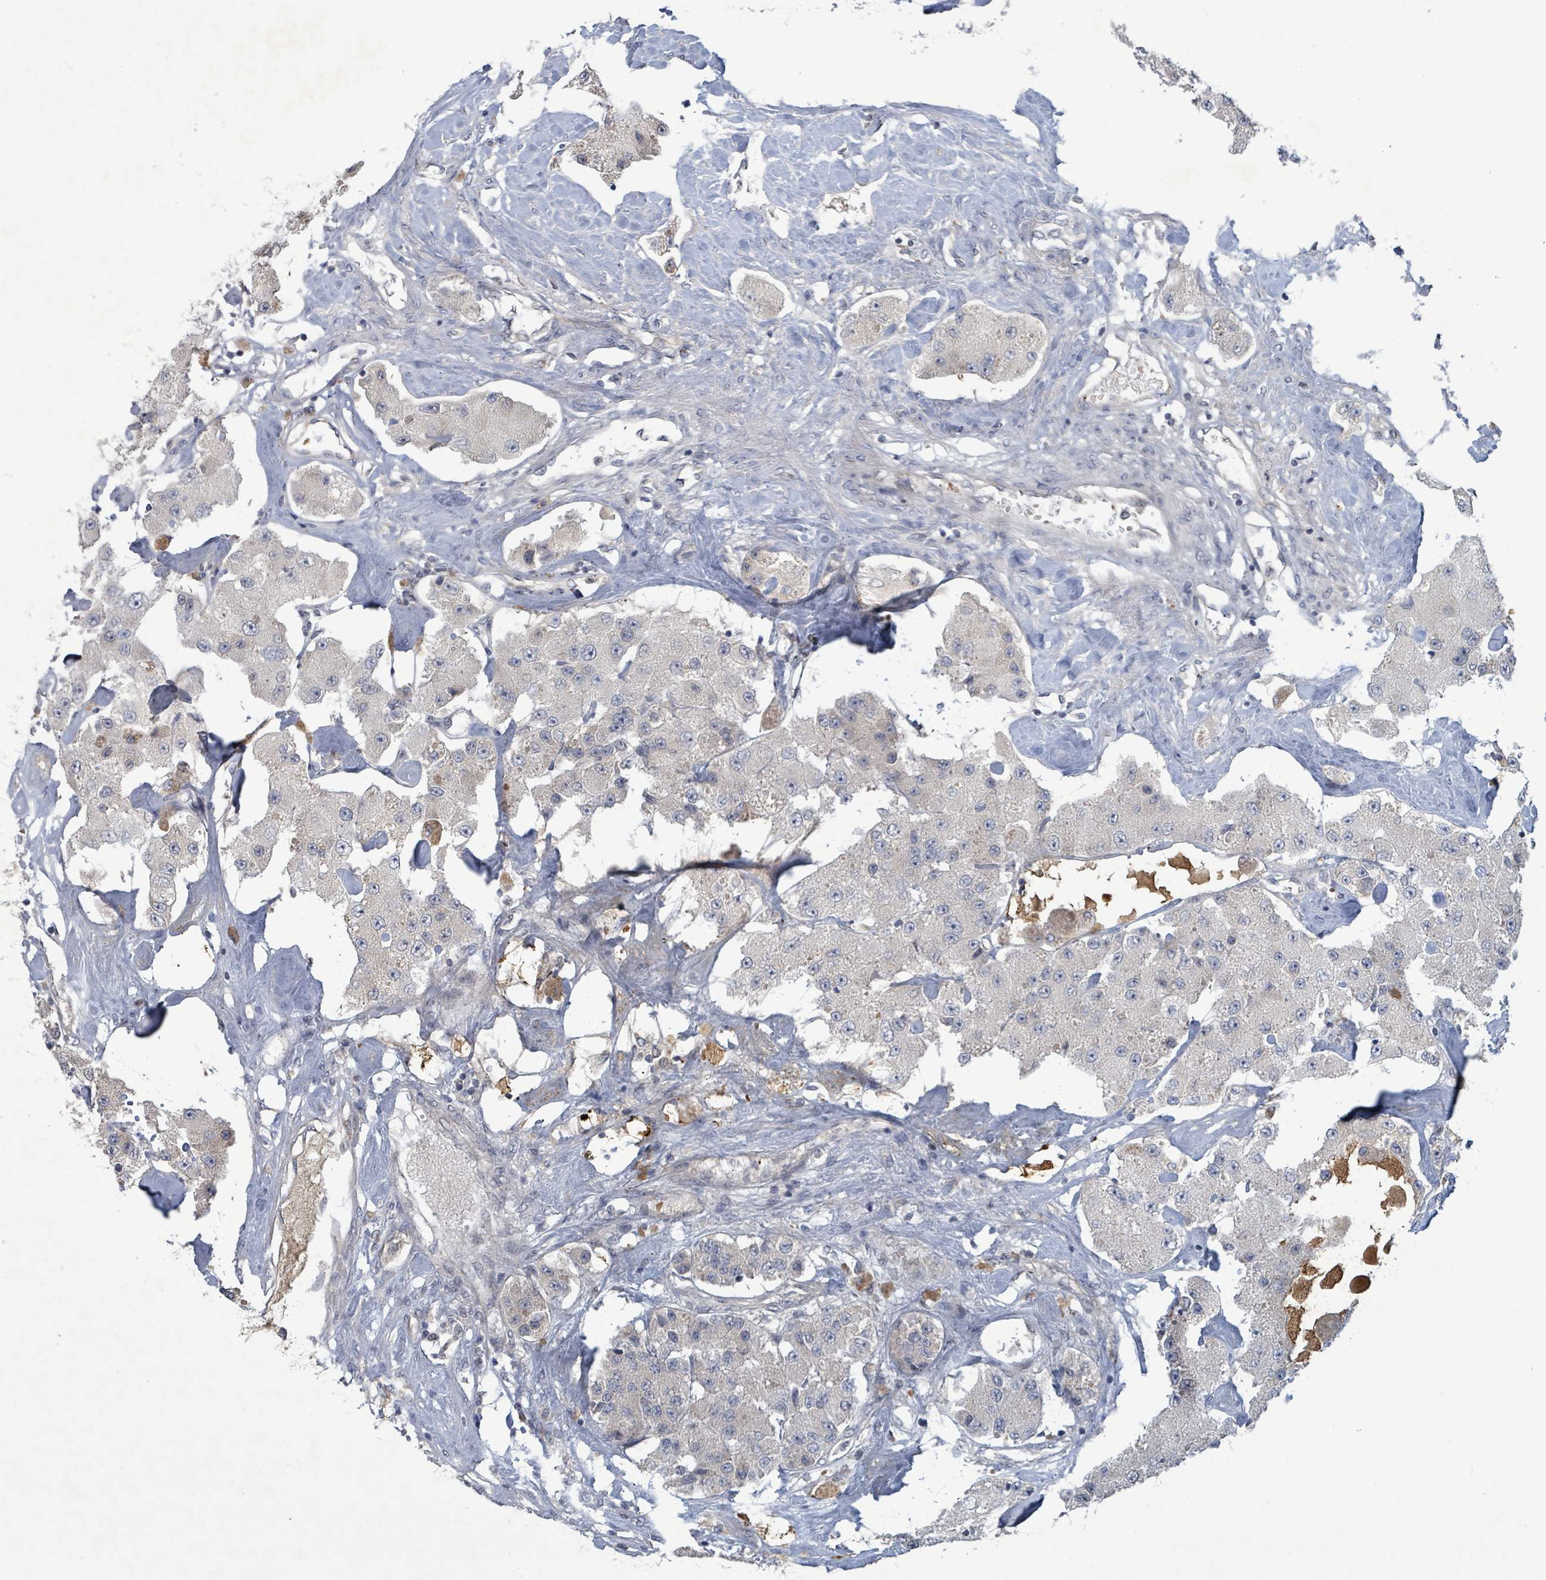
{"staining": {"intensity": "negative", "quantity": "none", "location": "none"}, "tissue": "carcinoid", "cell_type": "Tumor cells", "image_type": "cancer", "snomed": [{"axis": "morphology", "description": "Carcinoid, malignant, NOS"}, {"axis": "topography", "description": "Pancreas"}], "caption": "Human malignant carcinoid stained for a protein using immunohistochemistry reveals no positivity in tumor cells.", "gene": "GRM8", "patient": {"sex": "male", "age": 41}}